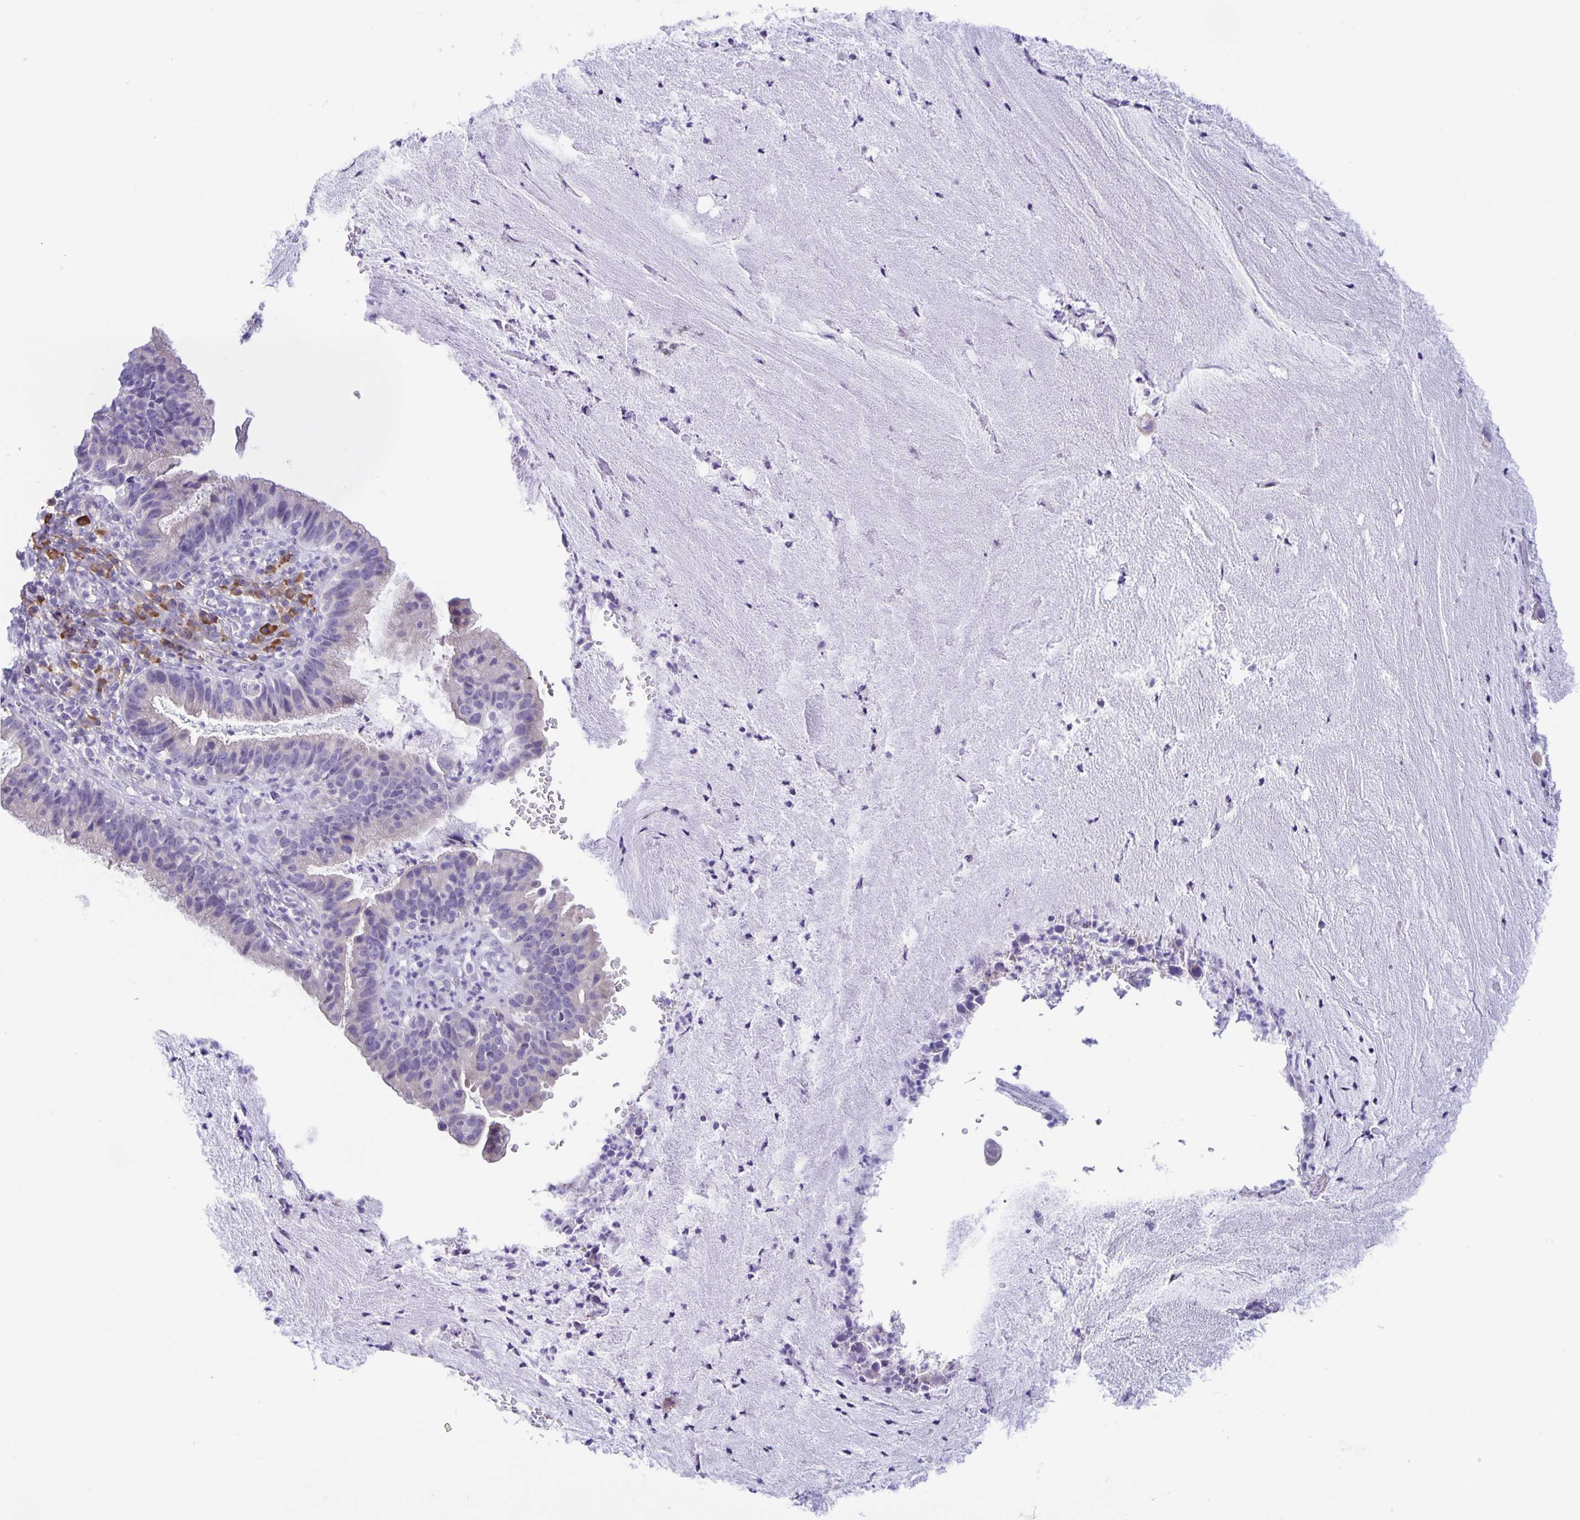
{"staining": {"intensity": "negative", "quantity": "none", "location": "none"}, "tissue": "cervical cancer", "cell_type": "Tumor cells", "image_type": "cancer", "snomed": [{"axis": "morphology", "description": "Adenocarcinoma, NOS"}, {"axis": "topography", "description": "Cervix"}], "caption": "The histopathology image reveals no staining of tumor cells in adenocarcinoma (cervical).", "gene": "ERMN", "patient": {"sex": "female", "age": 34}}